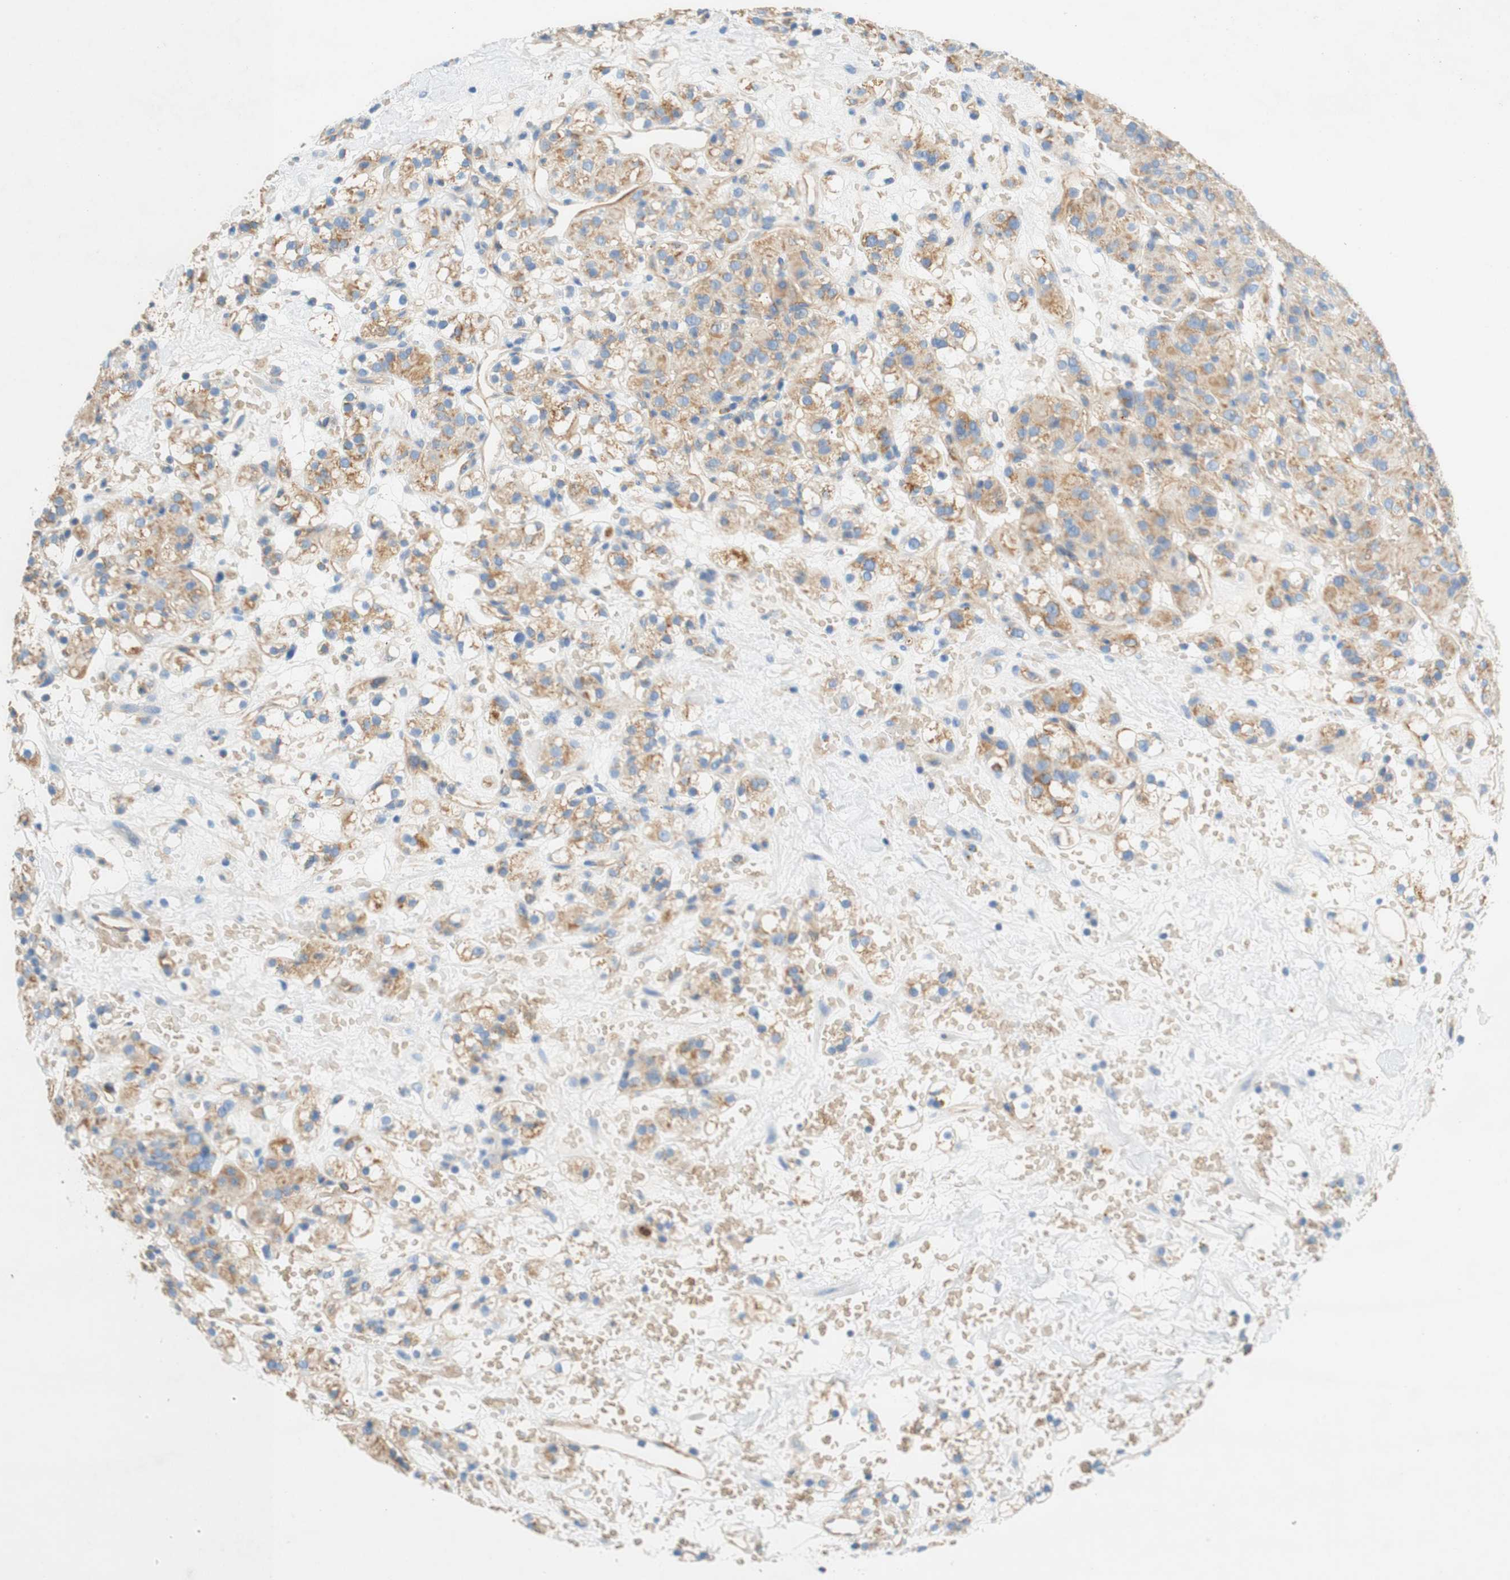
{"staining": {"intensity": "weak", "quantity": "25%-75%", "location": "cytoplasmic/membranous"}, "tissue": "renal cancer", "cell_type": "Tumor cells", "image_type": "cancer", "snomed": [{"axis": "morphology", "description": "Adenocarcinoma, NOS"}, {"axis": "topography", "description": "Kidney"}], "caption": "A low amount of weak cytoplasmic/membranous expression is appreciated in about 25%-75% of tumor cells in adenocarcinoma (renal) tissue. (DAB = brown stain, brightfield microscopy at high magnification).", "gene": "STOM", "patient": {"sex": "male", "age": 61}}